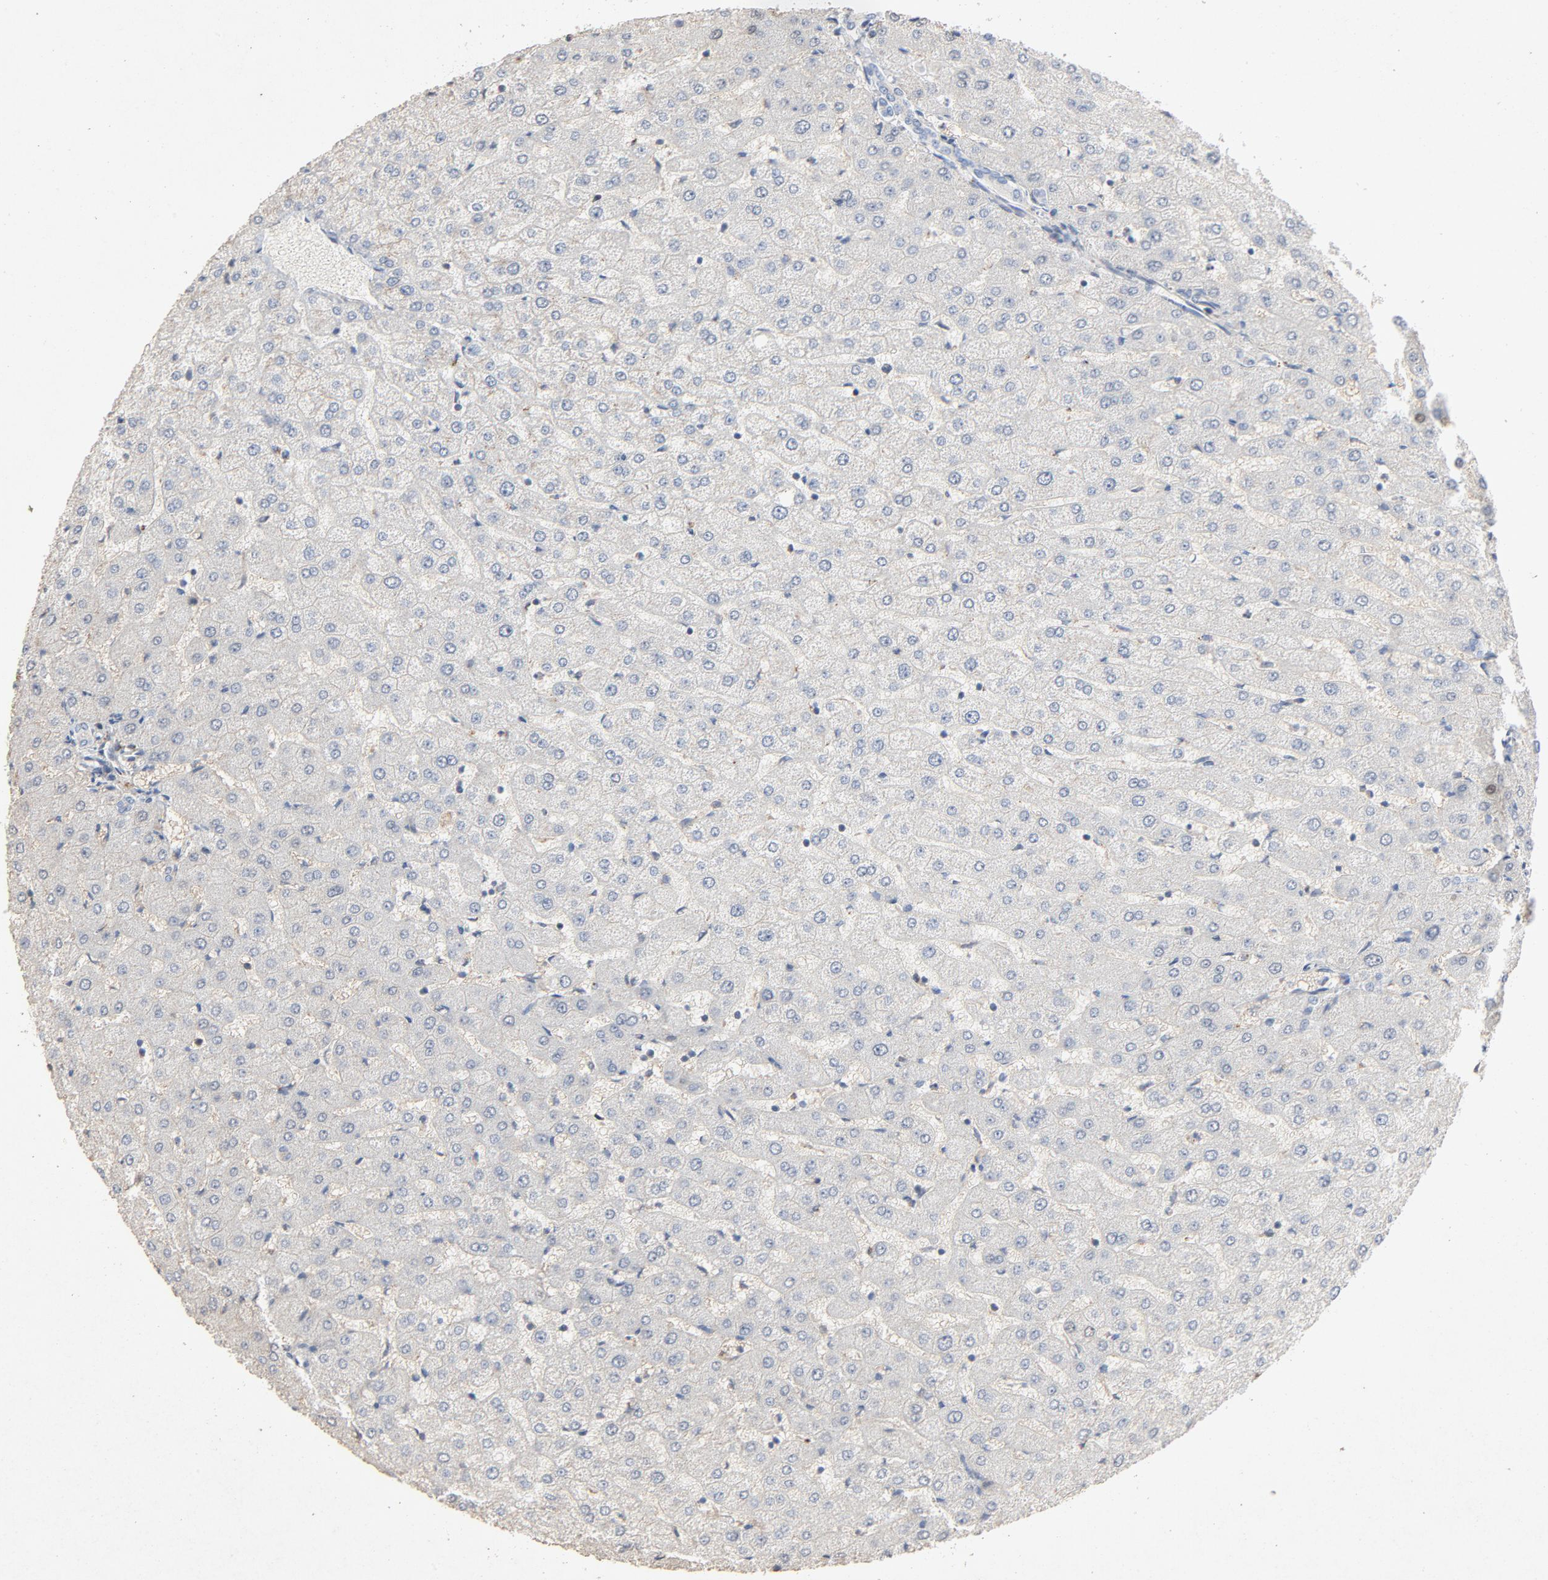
{"staining": {"intensity": "negative", "quantity": "none", "location": "none"}, "tissue": "liver", "cell_type": "Cholangiocytes", "image_type": "normal", "snomed": [{"axis": "morphology", "description": "Normal tissue, NOS"}, {"axis": "morphology", "description": "Fibrosis, NOS"}, {"axis": "topography", "description": "Liver"}], "caption": "Cholangiocytes show no significant protein expression in unremarkable liver.", "gene": "CDK6", "patient": {"sex": "female", "age": 29}}